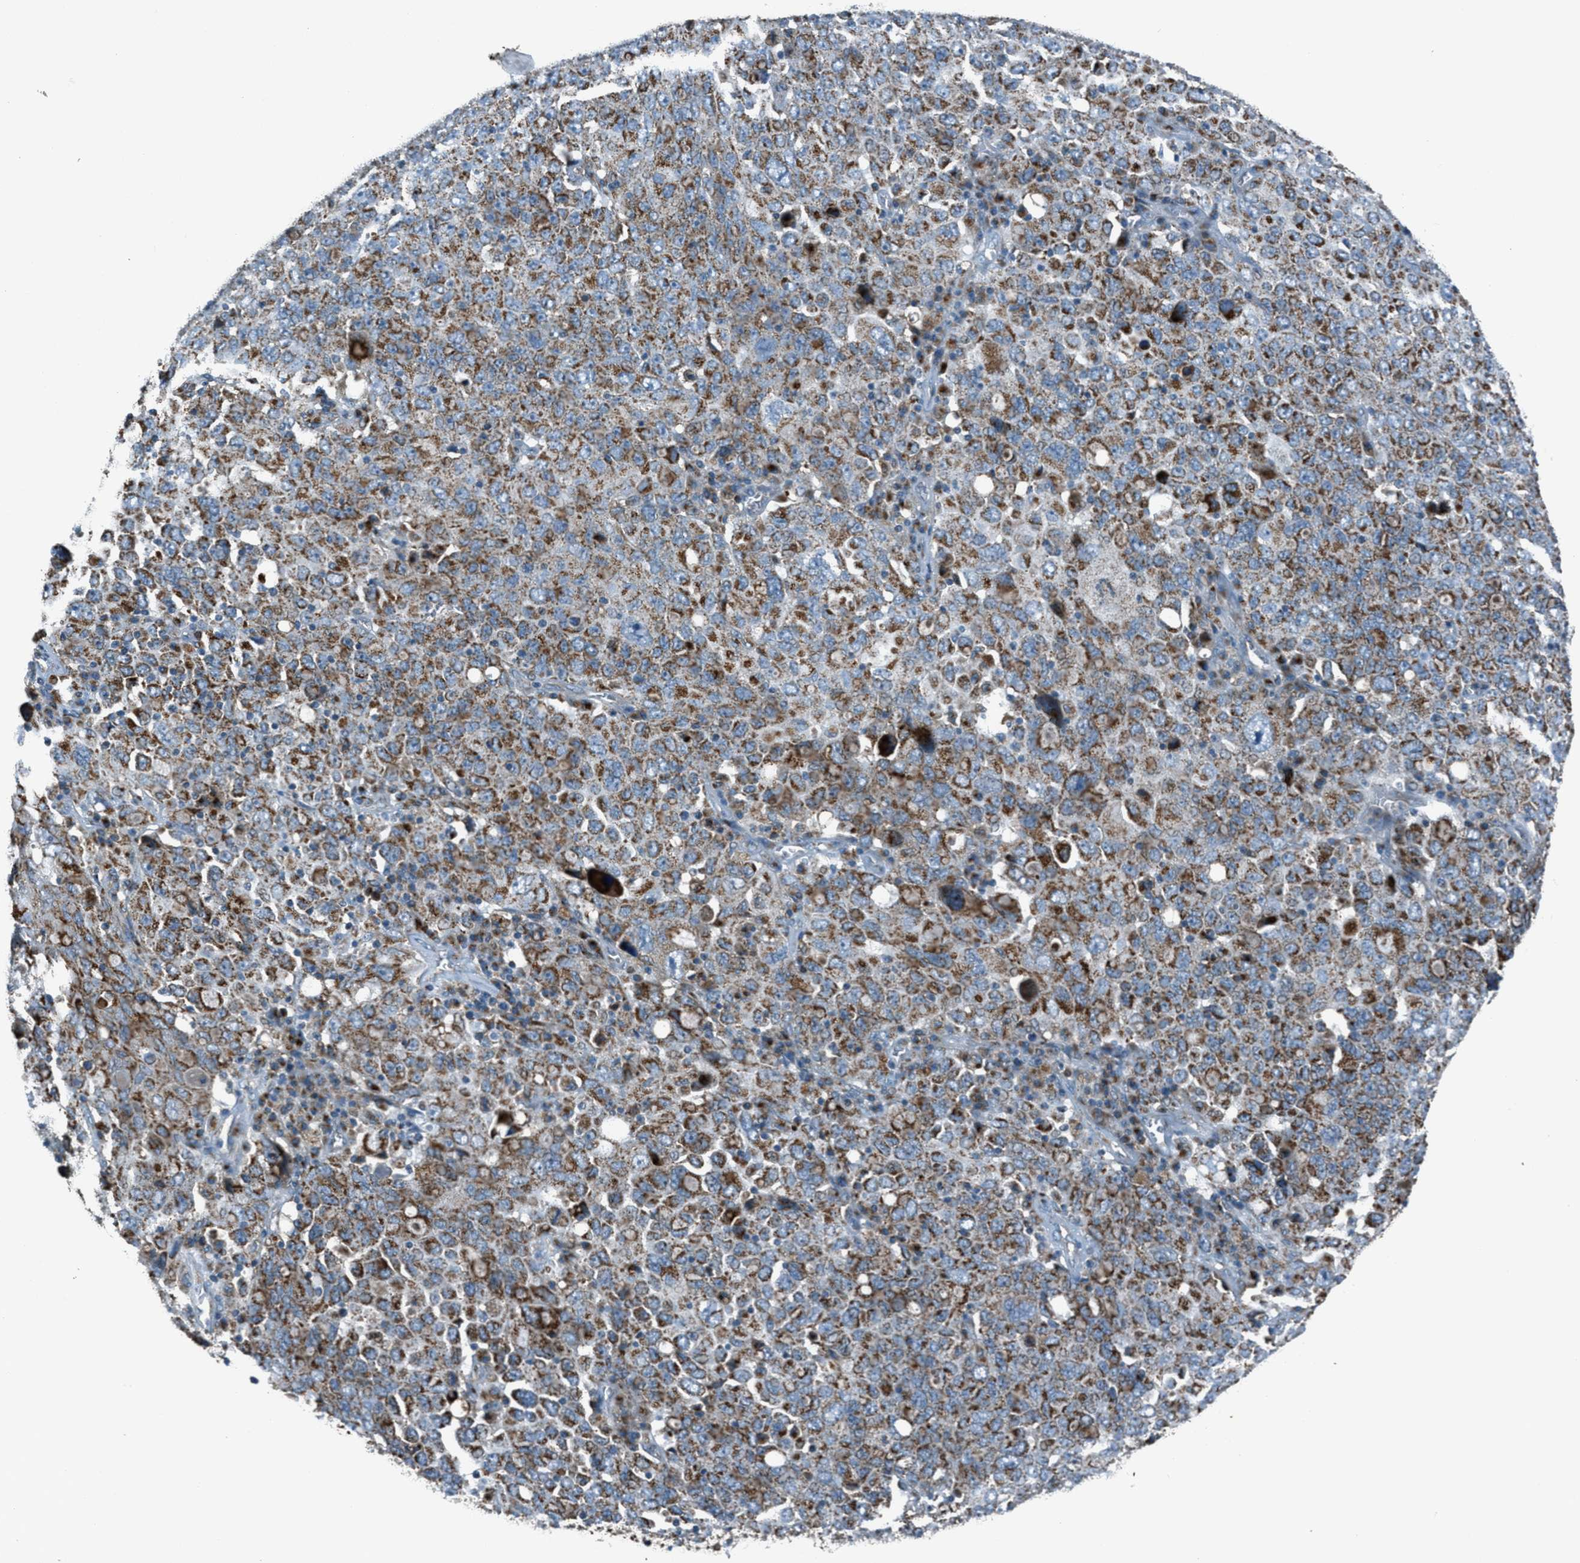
{"staining": {"intensity": "moderate", "quantity": ">75%", "location": "cytoplasmic/membranous"}, "tissue": "ovarian cancer", "cell_type": "Tumor cells", "image_type": "cancer", "snomed": [{"axis": "morphology", "description": "Carcinoma, endometroid"}, {"axis": "topography", "description": "Ovary"}], "caption": "Moderate cytoplasmic/membranous protein expression is identified in approximately >75% of tumor cells in ovarian cancer.", "gene": "BCKDK", "patient": {"sex": "female", "age": 62}}